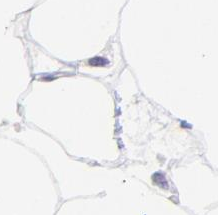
{"staining": {"intensity": "negative", "quantity": "none", "location": "none"}, "tissue": "adipose tissue", "cell_type": "Adipocytes", "image_type": "normal", "snomed": [{"axis": "morphology", "description": "Normal tissue, NOS"}, {"axis": "morphology", "description": "Duct carcinoma"}, {"axis": "topography", "description": "Breast"}, {"axis": "topography", "description": "Adipose tissue"}], "caption": "Immunohistochemical staining of benign human adipose tissue displays no significant expression in adipocytes.", "gene": "PPFIBP1", "patient": {"sex": "female", "age": 37}}